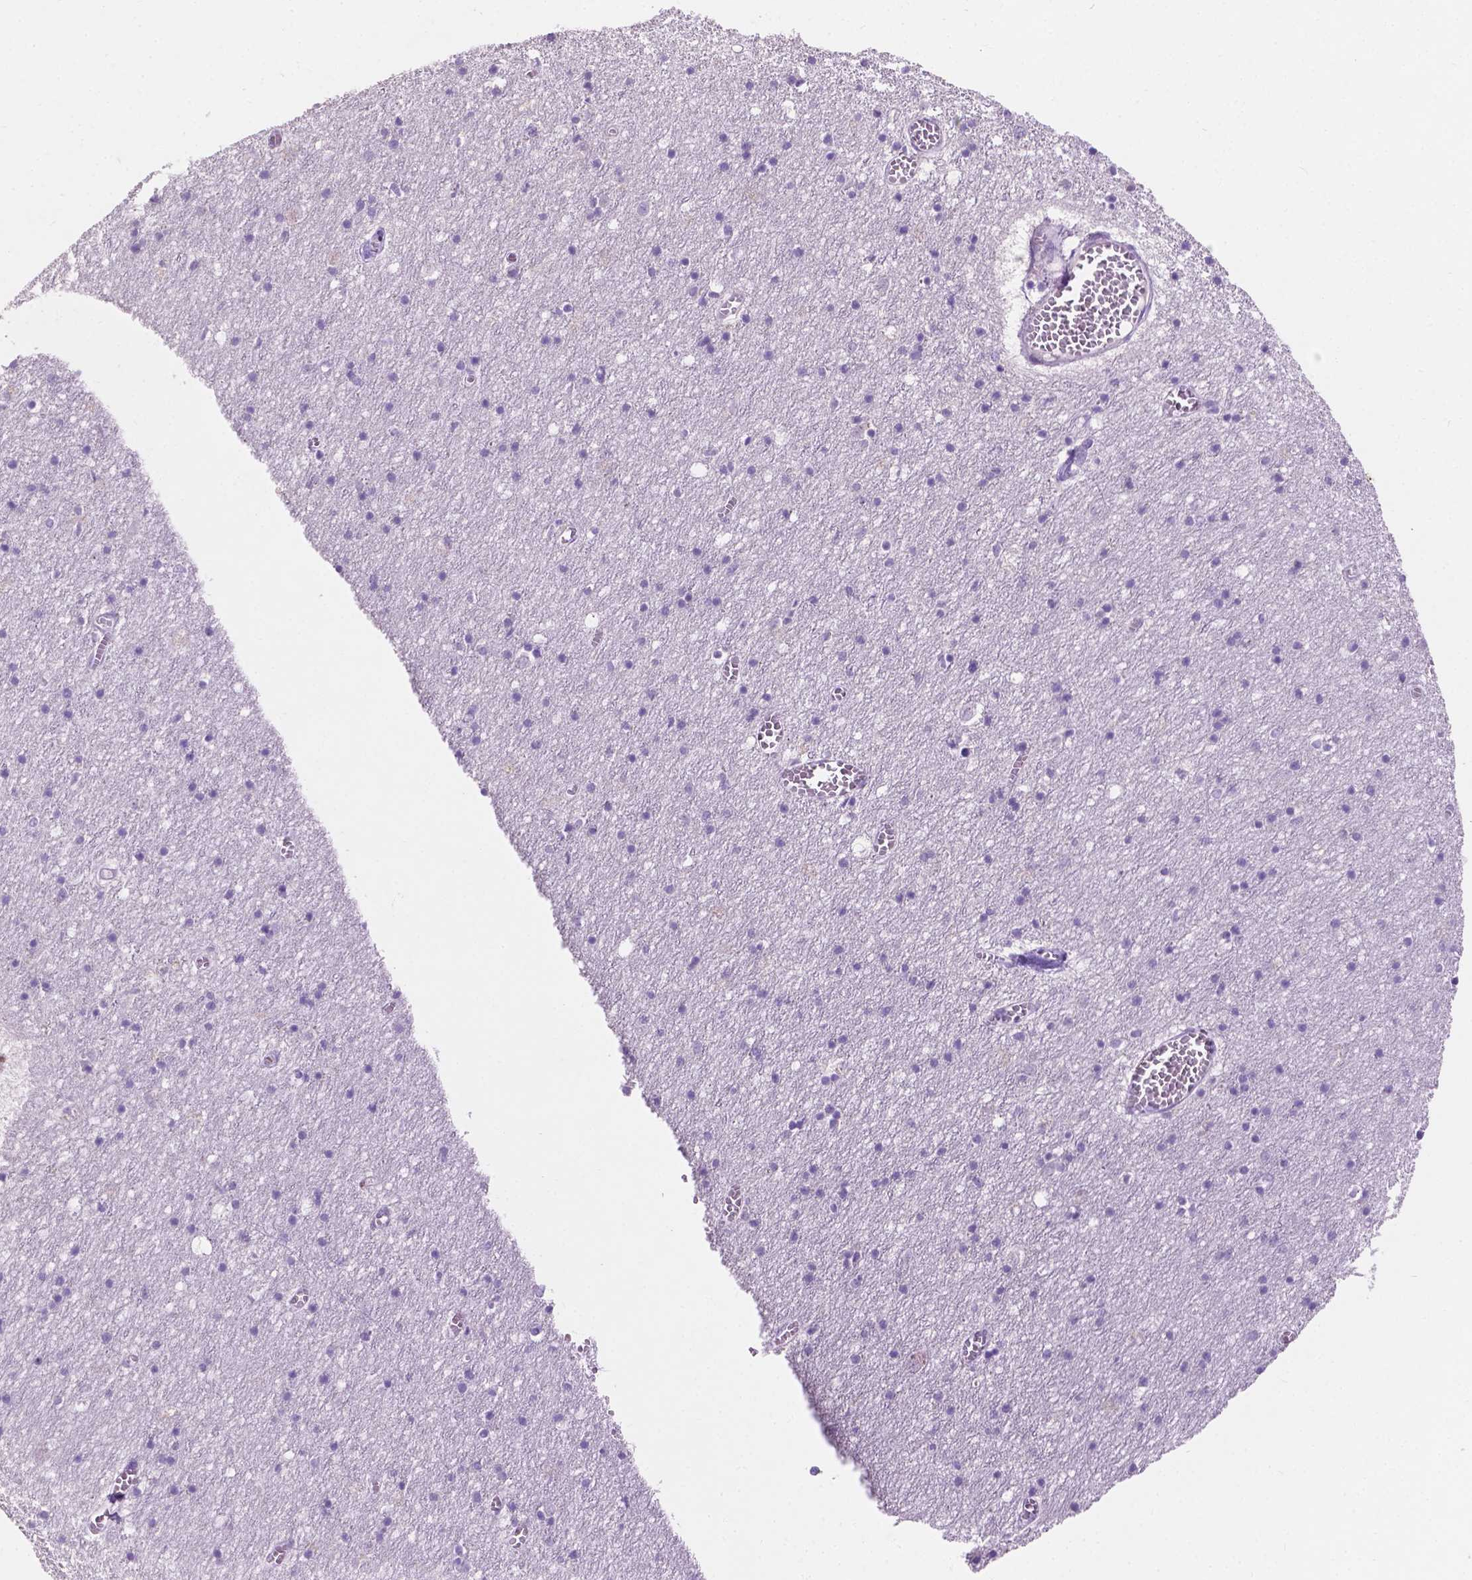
{"staining": {"intensity": "negative", "quantity": "none", "location": "none"}, "tissue": "cerebral cortex", "cell_type": "Endothelial cells", "image_type": "normal", "snomed": [{"axis": "morphology", "description": "Normal tissue, NOS"}, {"axis": "topography", "description": "Cerebral cortex"}], "caption": "DAB immunohistochemical staining of normal human cerebral cortex demonstrates no significant staining in endothelial cells. (DAB (3,3'-diaminobenzidine) IHC visualized using brightfield microscopy, high magnification).", "gene": "SIAH2", "patient": {"sex": "male", "age": 70}}